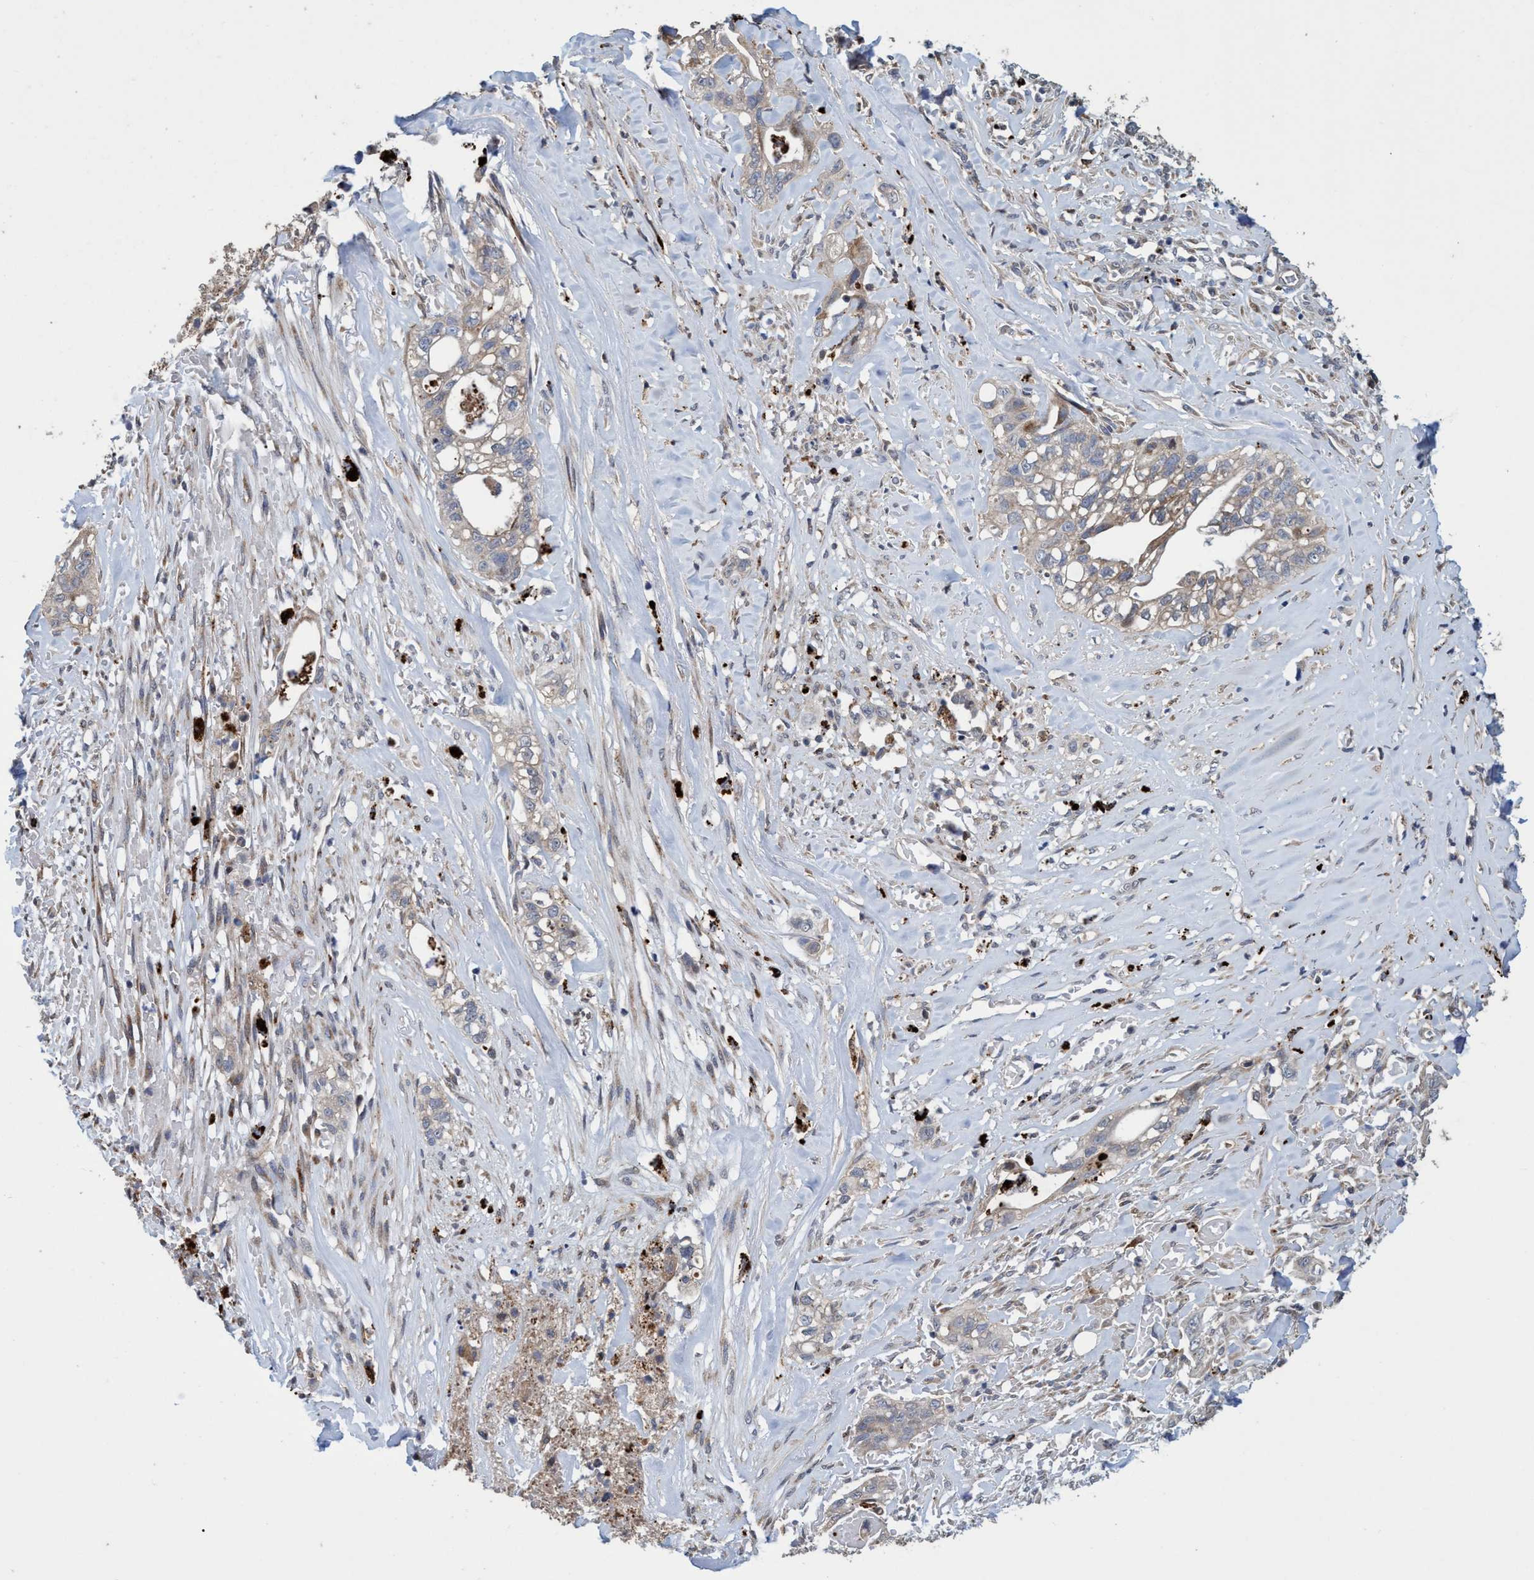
{"staining": {"intensity": "weak", "quantity": "25%-75%", "location": "cytoplasmic/membranous"}, "tissue": "liver cancer", "cell_type": "Tumor cells", "image_type": "cancer", "snomed": [{"axis": "morphology", "description": "Cholangiocarcinoma"}, {"axis": "topography", "description": "Liver"}], "caption": "A photomicrograph of cholangiocarcinoma (liver) stained for a protein displays weak cytoplasmic/membranous brown staining in tumor cells. The protein is stained brown, and the nuclei are stained in blue (DAB IHC with brightfield microscopy, high magnification).", "gene": "BBS9", "patient": {"sex": "female", "age": 70}}